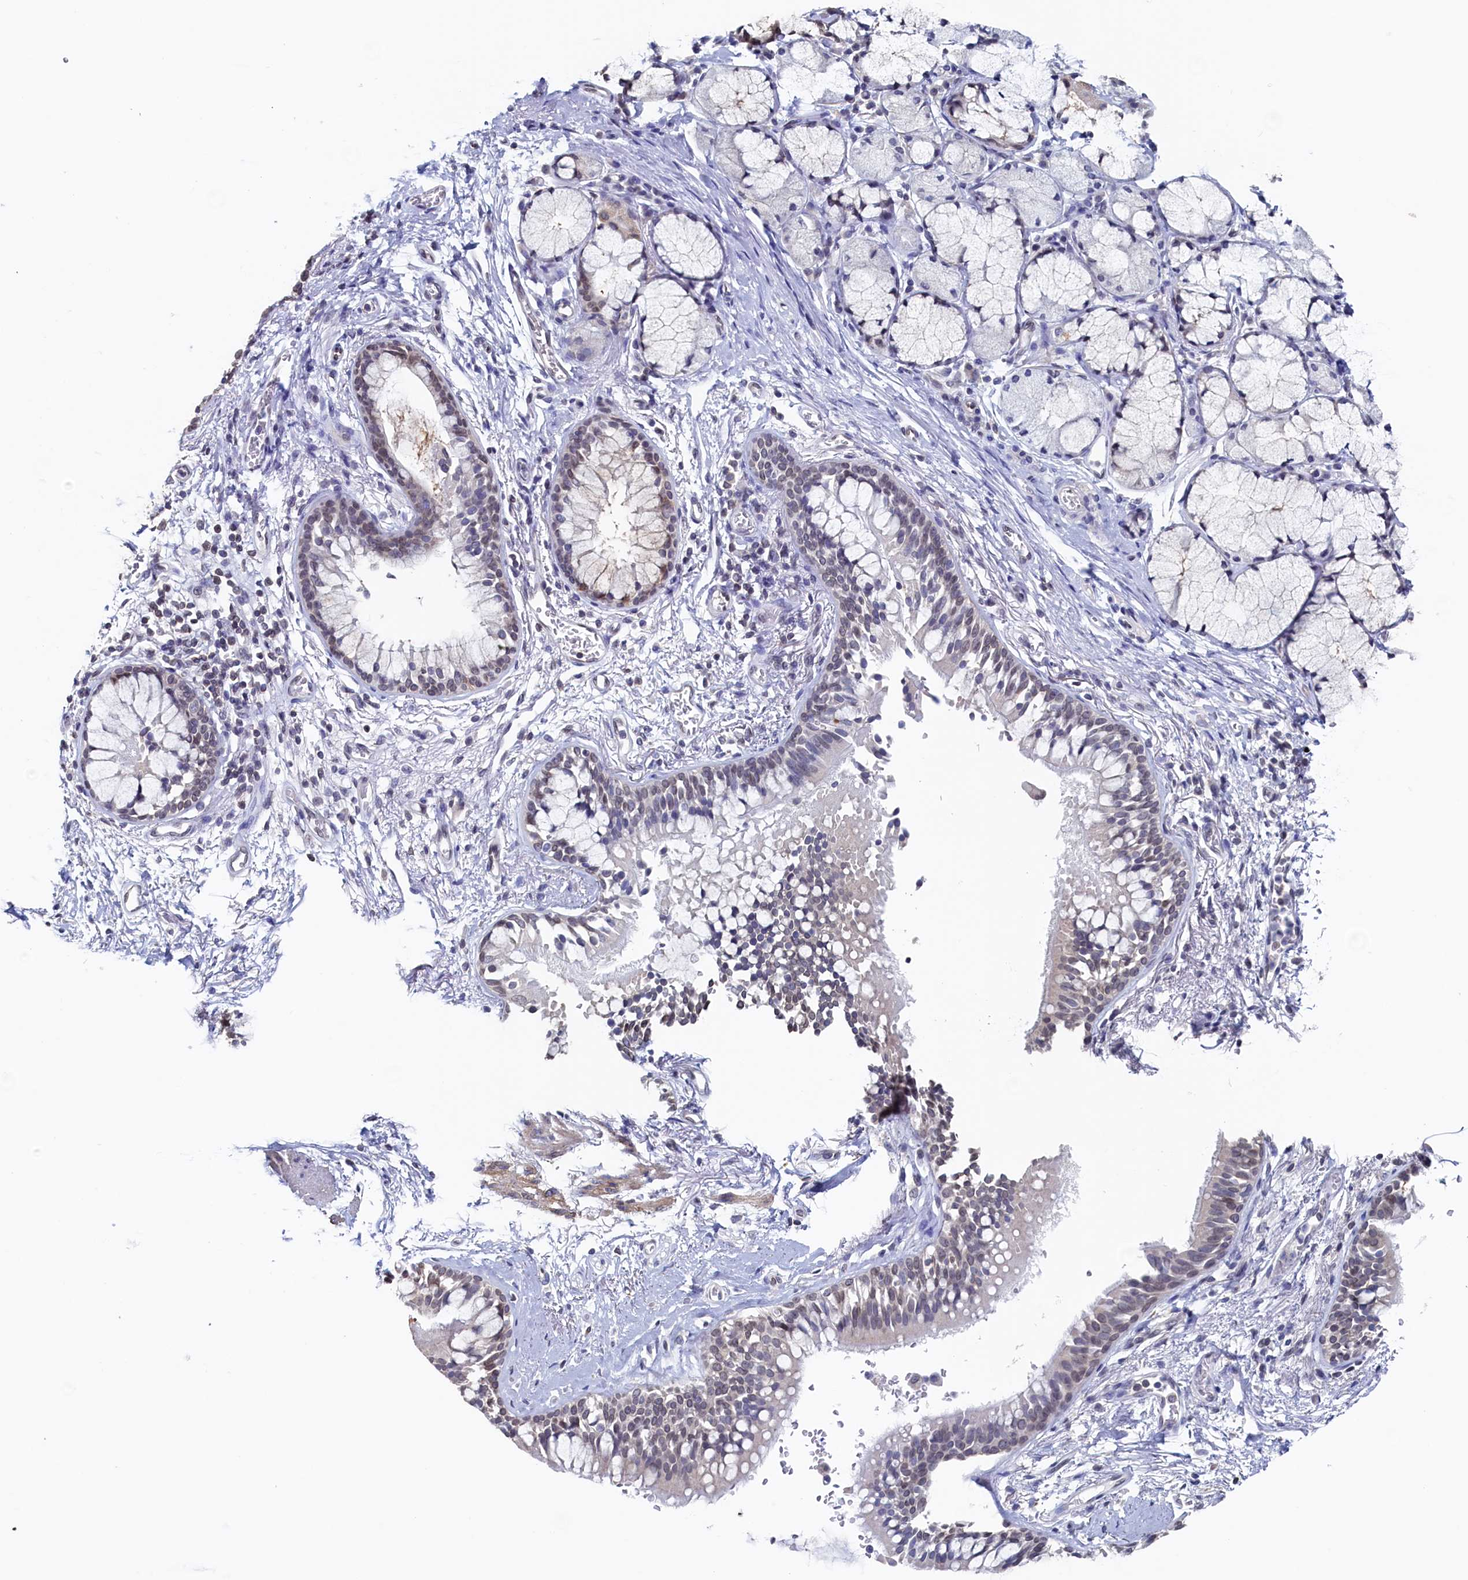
{"staining": {"intensity": "weak", "quantity": "<25%", "location": "nuclear"}, "tissue": "bronchus", "cell_type": "Respiratory epithelial cells", "image_type": "normal", "snomed": [{"axis": "morphology", "description": "Normal tissue, NOS"}, {"axis": "morphology", "description": "Inflammation, NOS"}, {"axis": "topography", "description": "Cartilage tissue"}, {"axis": "topography", "description": "Bronchus"}, {"axis": "topography", "description": "Lung"}], "caption": "Respiratory epithelial cells show no significant protein expression in normal bronchus.", "gene": "C11orf54", "patient": {"sex": "female", "age": 64}}